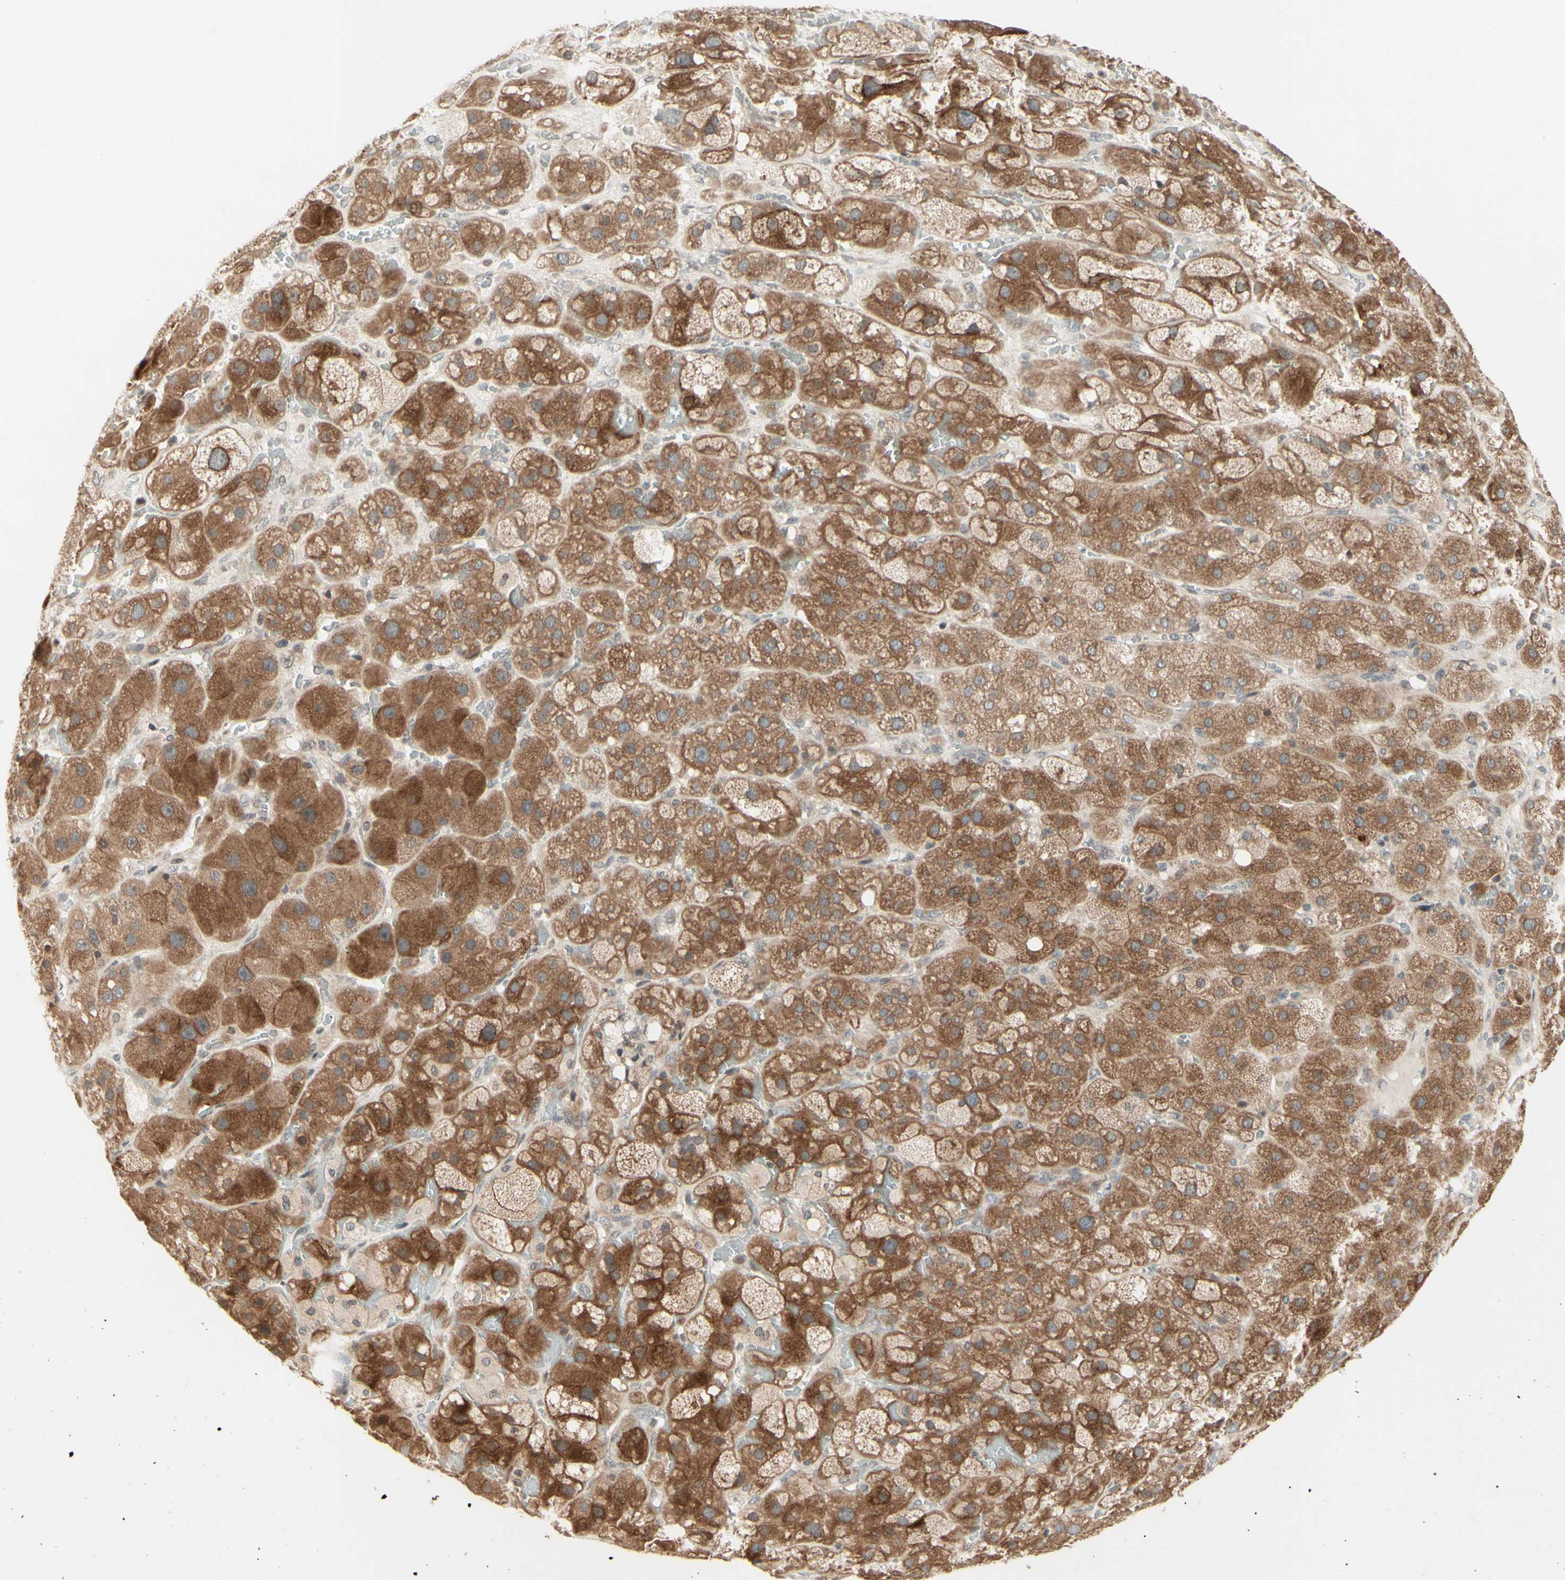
{"staining": {"intensity": "moderate", "quantity": "25%-75%", "location": "cytoplasmic/membranous"}, "tissue": "adrenal gland", "cell_type": "Glandular cells", "image_type": "normal", "snomed": [{"axis": "morphology", "description": "Normal tissue, NOS"}, {"axis": "topography", "description": "Adrenal gland"}], "caption": "Immunohistochemistry (DAB) staining of benign human adrenal gland exhibits moderate cytoplasmic/membranous protein positivity in about 25%-75% of glandular cells.", "gene": "ZW10", "patient": {"sex": "female", "age": 47}}